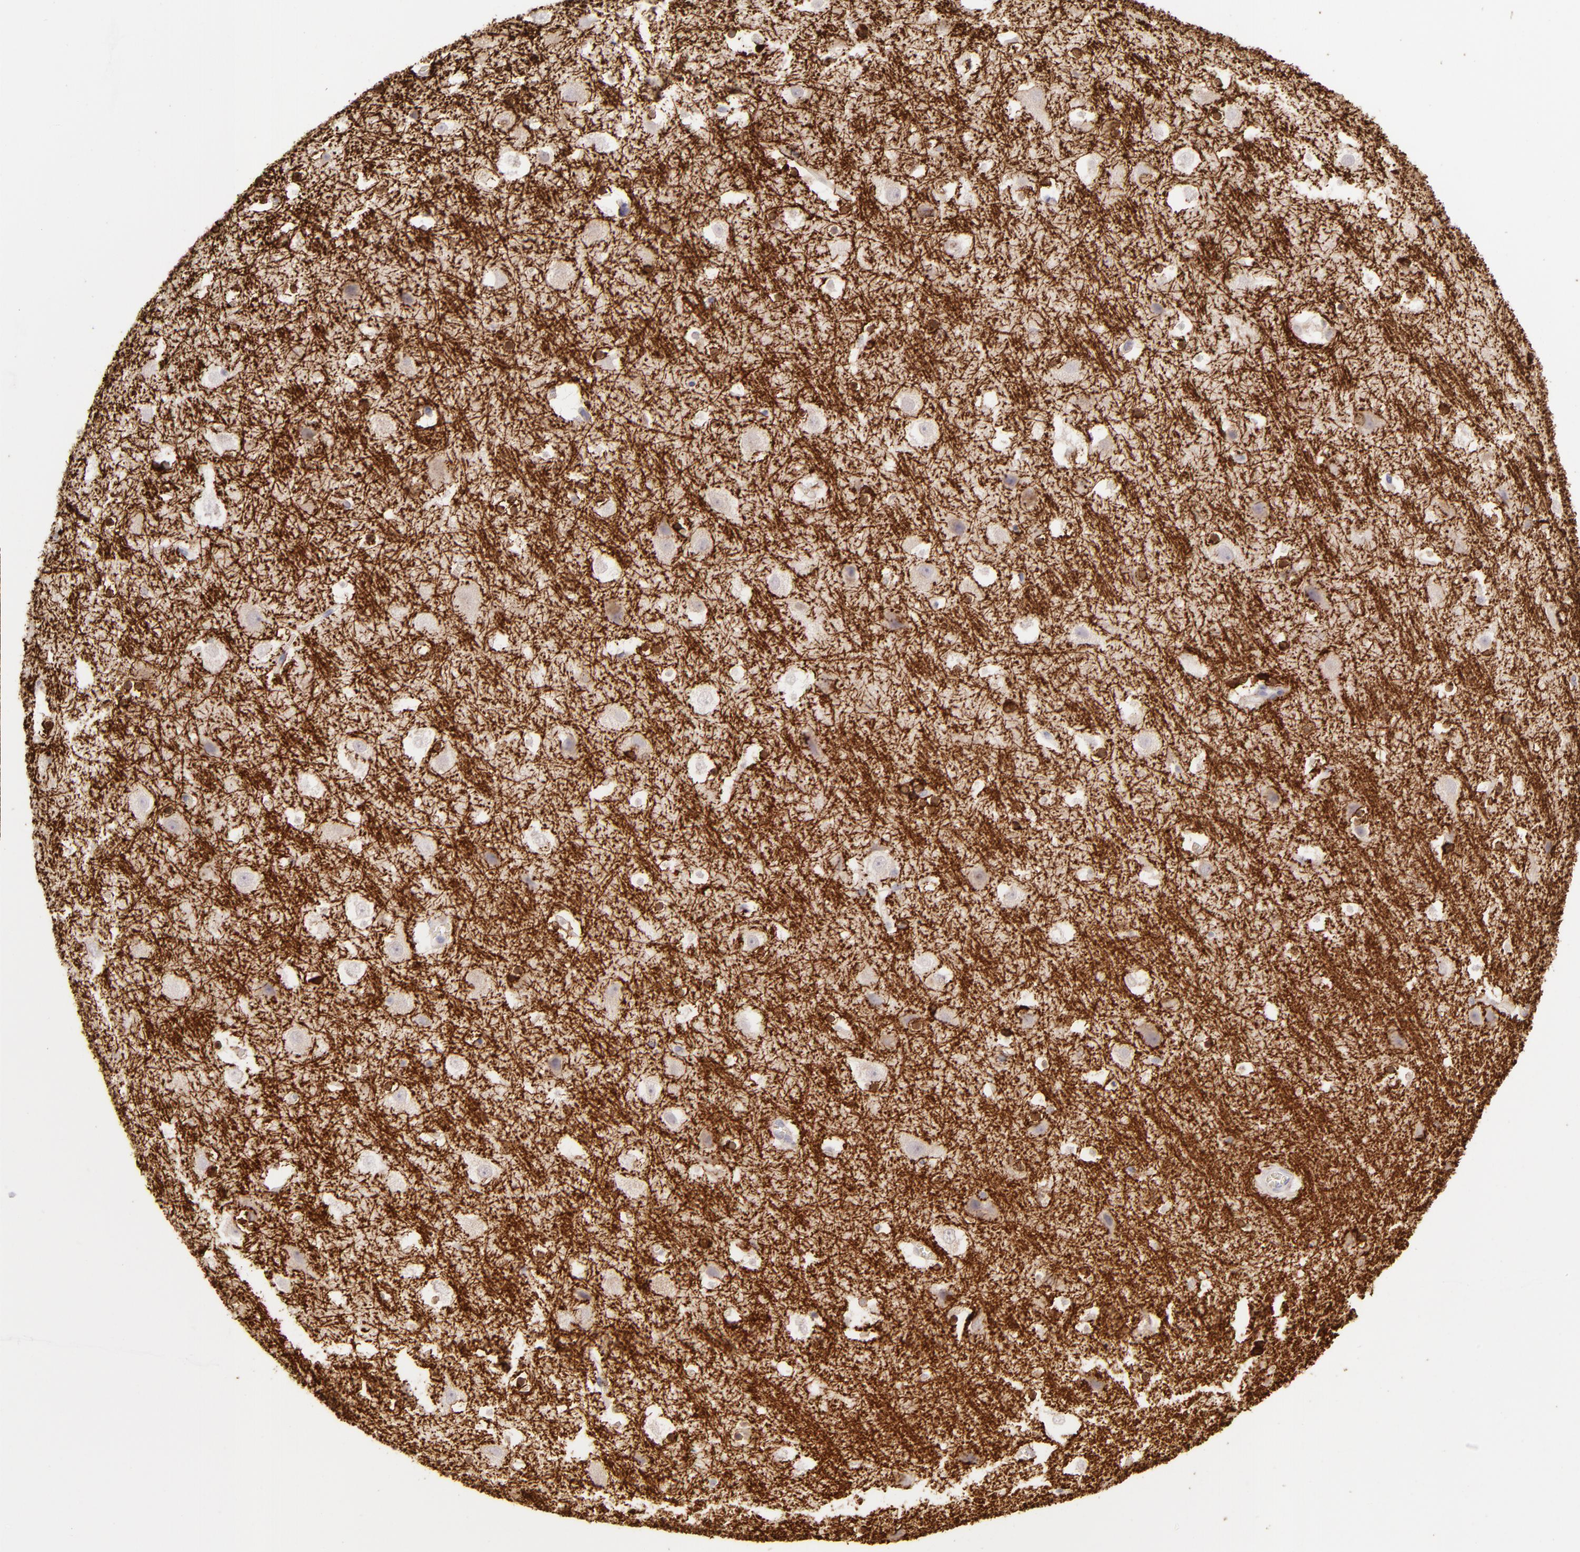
{"staining": {"intensity": "negative", "quantity": "none", "location": "none"}, "tissue": "cerebral cortex", "cell_type": "Endothelial cells", "image_type": "normal", "snomed": [{"axis": "morphology", "description": "Normal tissue, NOS"}, {"axis": "topography", "description": "Cerebral cortex"}], "caption": "DAB immunohistochemical staining of normal human cerebral cortex exhibits no significant expression in endothelial cells. The staining is performed using DAB brown chromogen with nuclei counter-stained in using hematoxylin.", "gene": "ZC3H7B", "patient": {"sex": "male", "age": 45}}